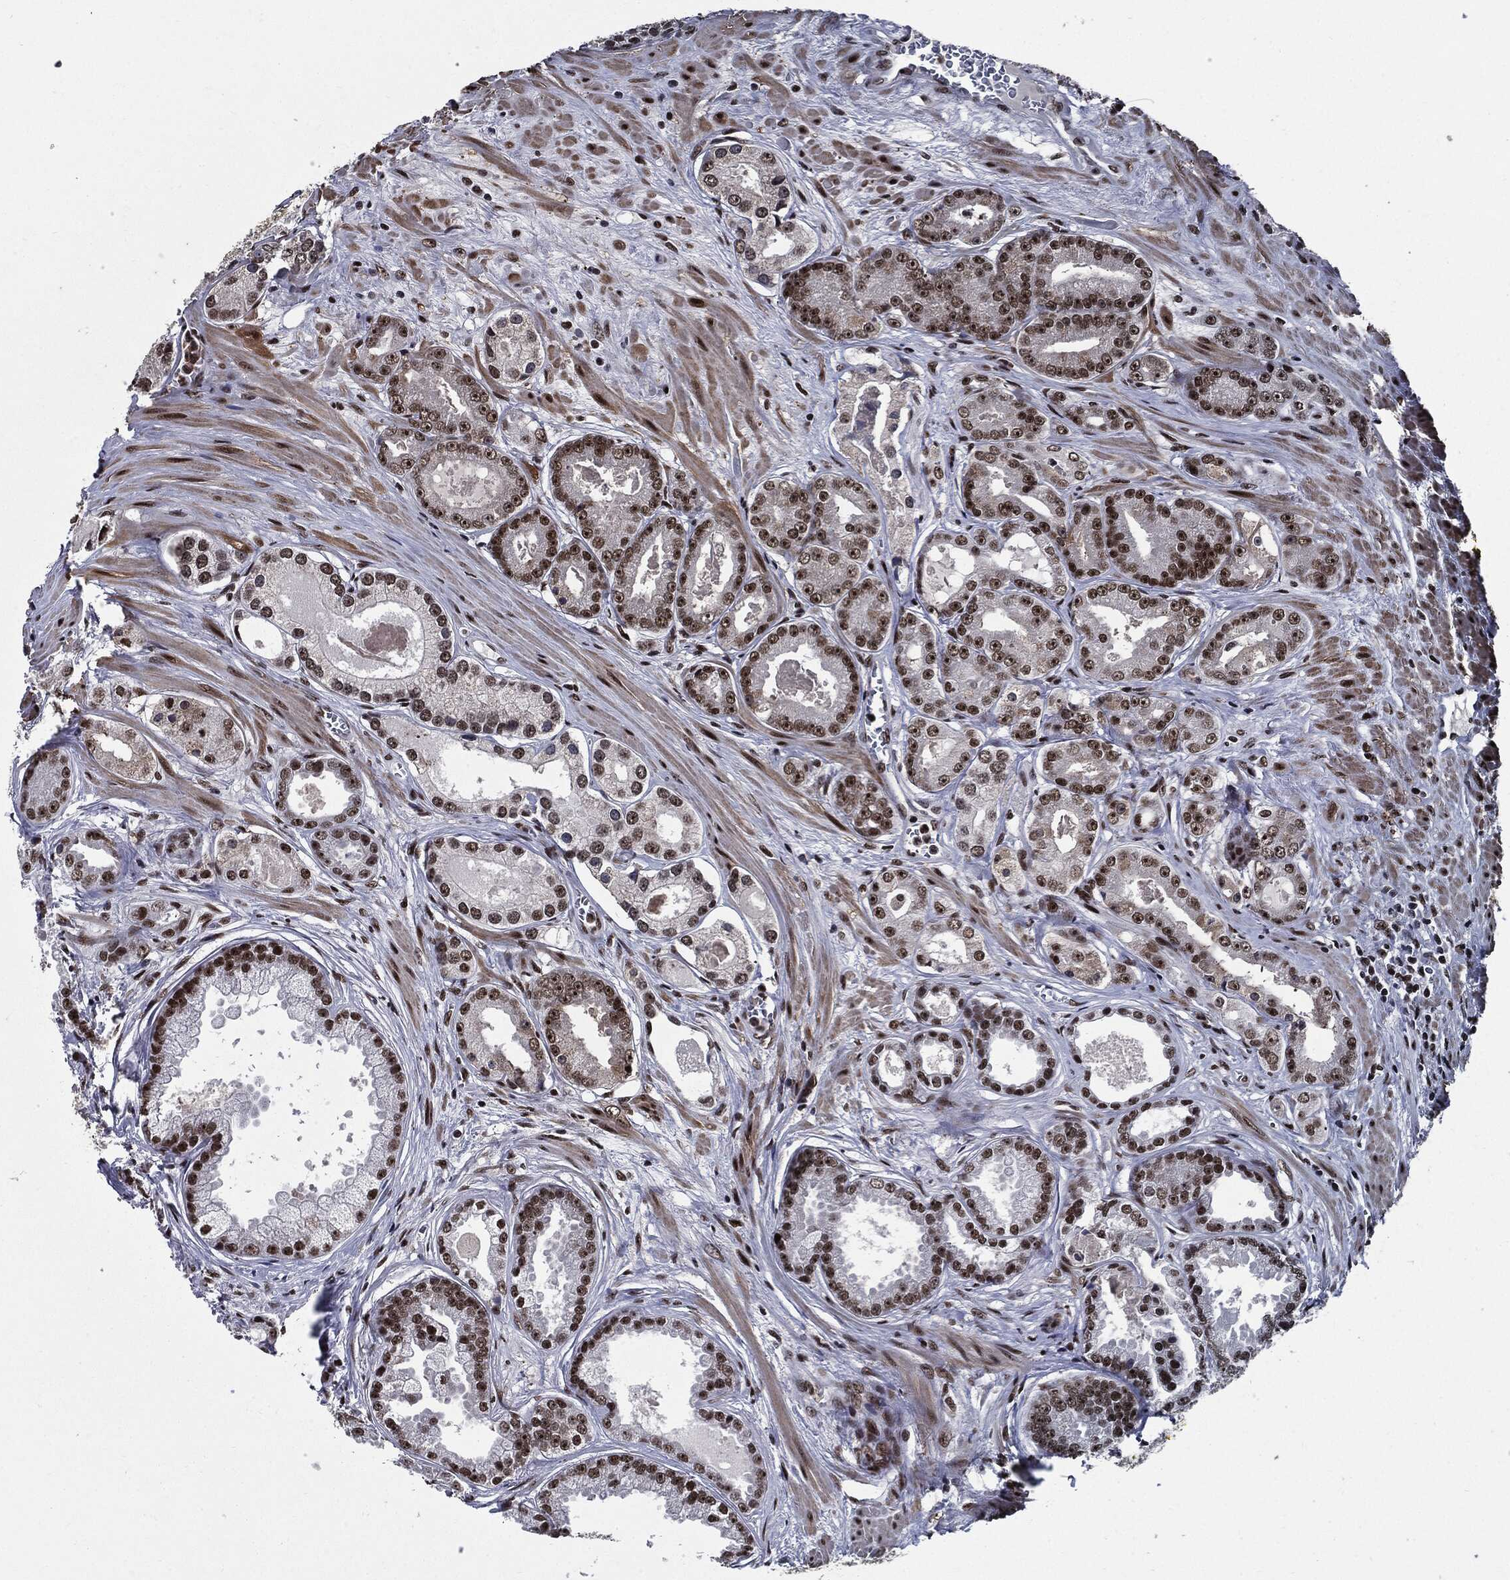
{"staining": {"intensity": "strong", "quantity": "25%-75%", "location": "nuclear"}, "tissue": "prostate cancer", "cell_type": "Tumor cells", "image_type": "cancer", "snomed": [{"axis": "morphology", "description": "Adenocarcinoma, NOS"}, {"axis": "topography", "description": "Prostate"}], "caption": "Protein expression analysis of human prostate cancer (adenocarcinoma) reveals strong nuclear staining in approximately 25%-75% of tumor cells.", "gene": "ZFP91", "patient": {"sex": "male", "age": 61}}